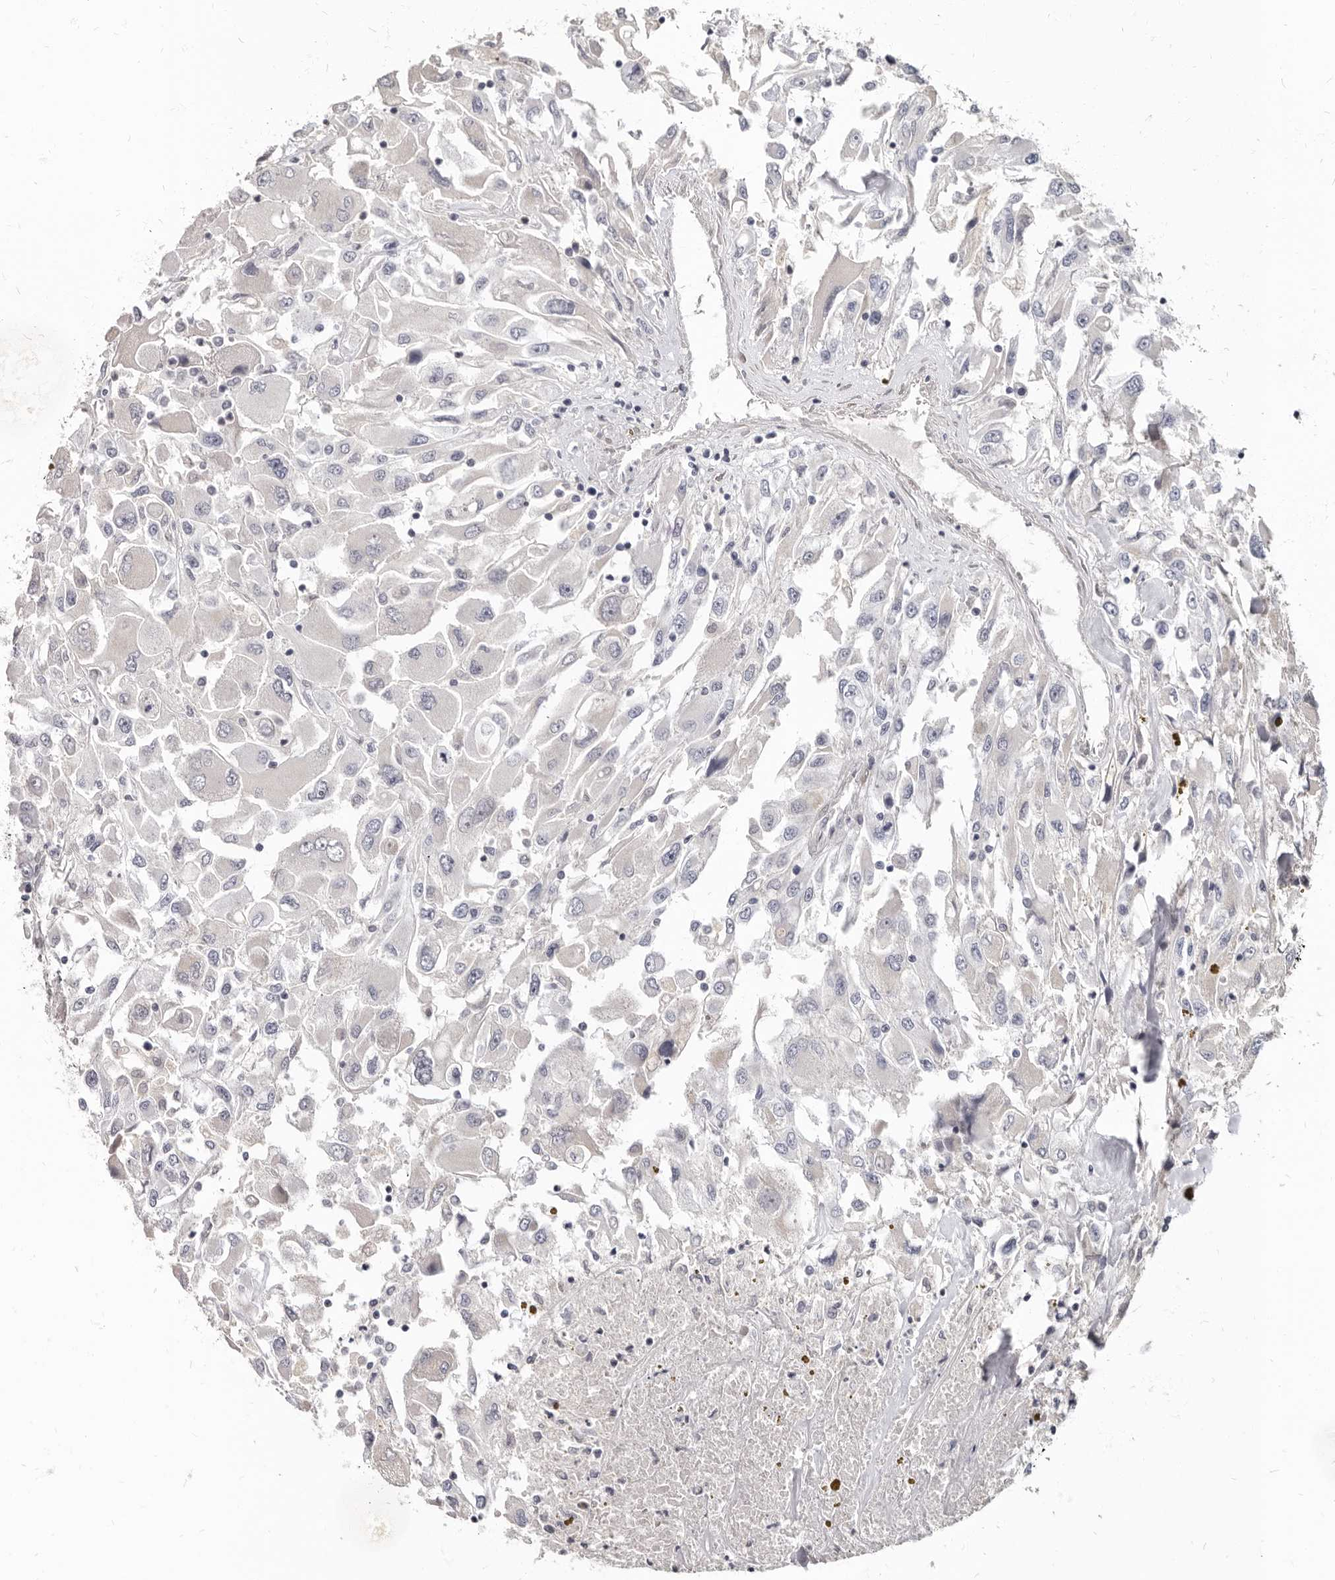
{"staining": {"intensity": "negative", "quantity": "none", "location": "none"}, "tissue": "renal cancer", "cell_type": "Tumor cells", "image_type": "cancer", "snomed": [{"axis": "morphology", "description": "Adenocarcinoma, NOS"}, {"axis": "topography", "description": "Kidney"}], "caption": "Adenocarcinoma (renal) was stained to show a protein in brown. There is no significant expression in tumor cells.", "gene": "MRGPRF", "patient": {"sex": "female", "age": 52}}